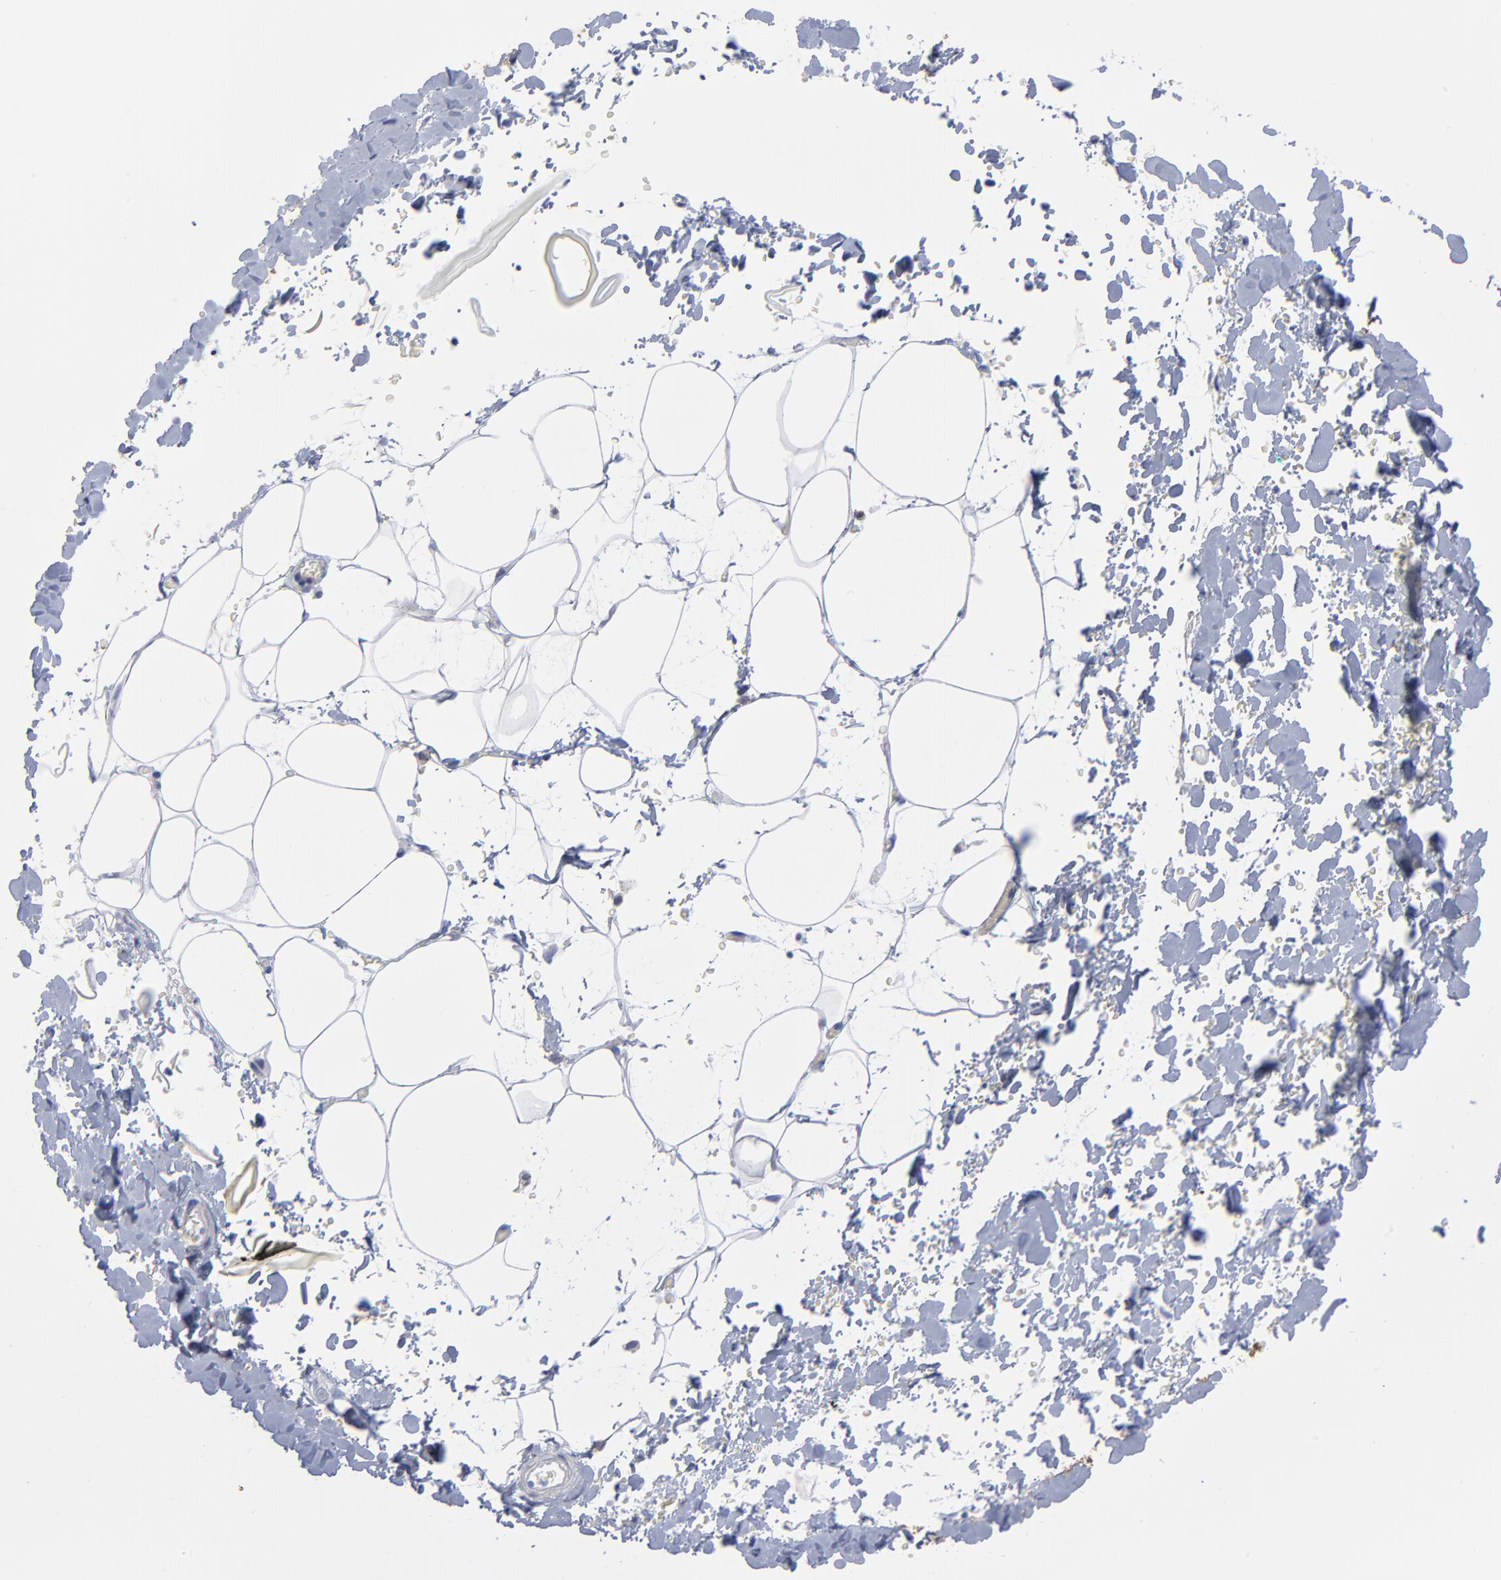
{"staining": {"intensity": "negative", "quantity": "none", "location": "none"}, "tissue": "adipose tissue", "cell_type": "Adipocytes", "image_type": "normal", "snomed": [{"axis": "morphology", "description": "Normal tissue, NOS"}, {"axis": "topography", "description": "Soft tissue"}], "caption": "Protein analysis of benign adipose tissue demonstrates no significant expression in adipocytes. (DAB immunohistochemistry (IHC) visualized using brightfield microscopy, high magnification).", "gene": "CNTN3", "patient": {"sex": "male", "age": 72}}